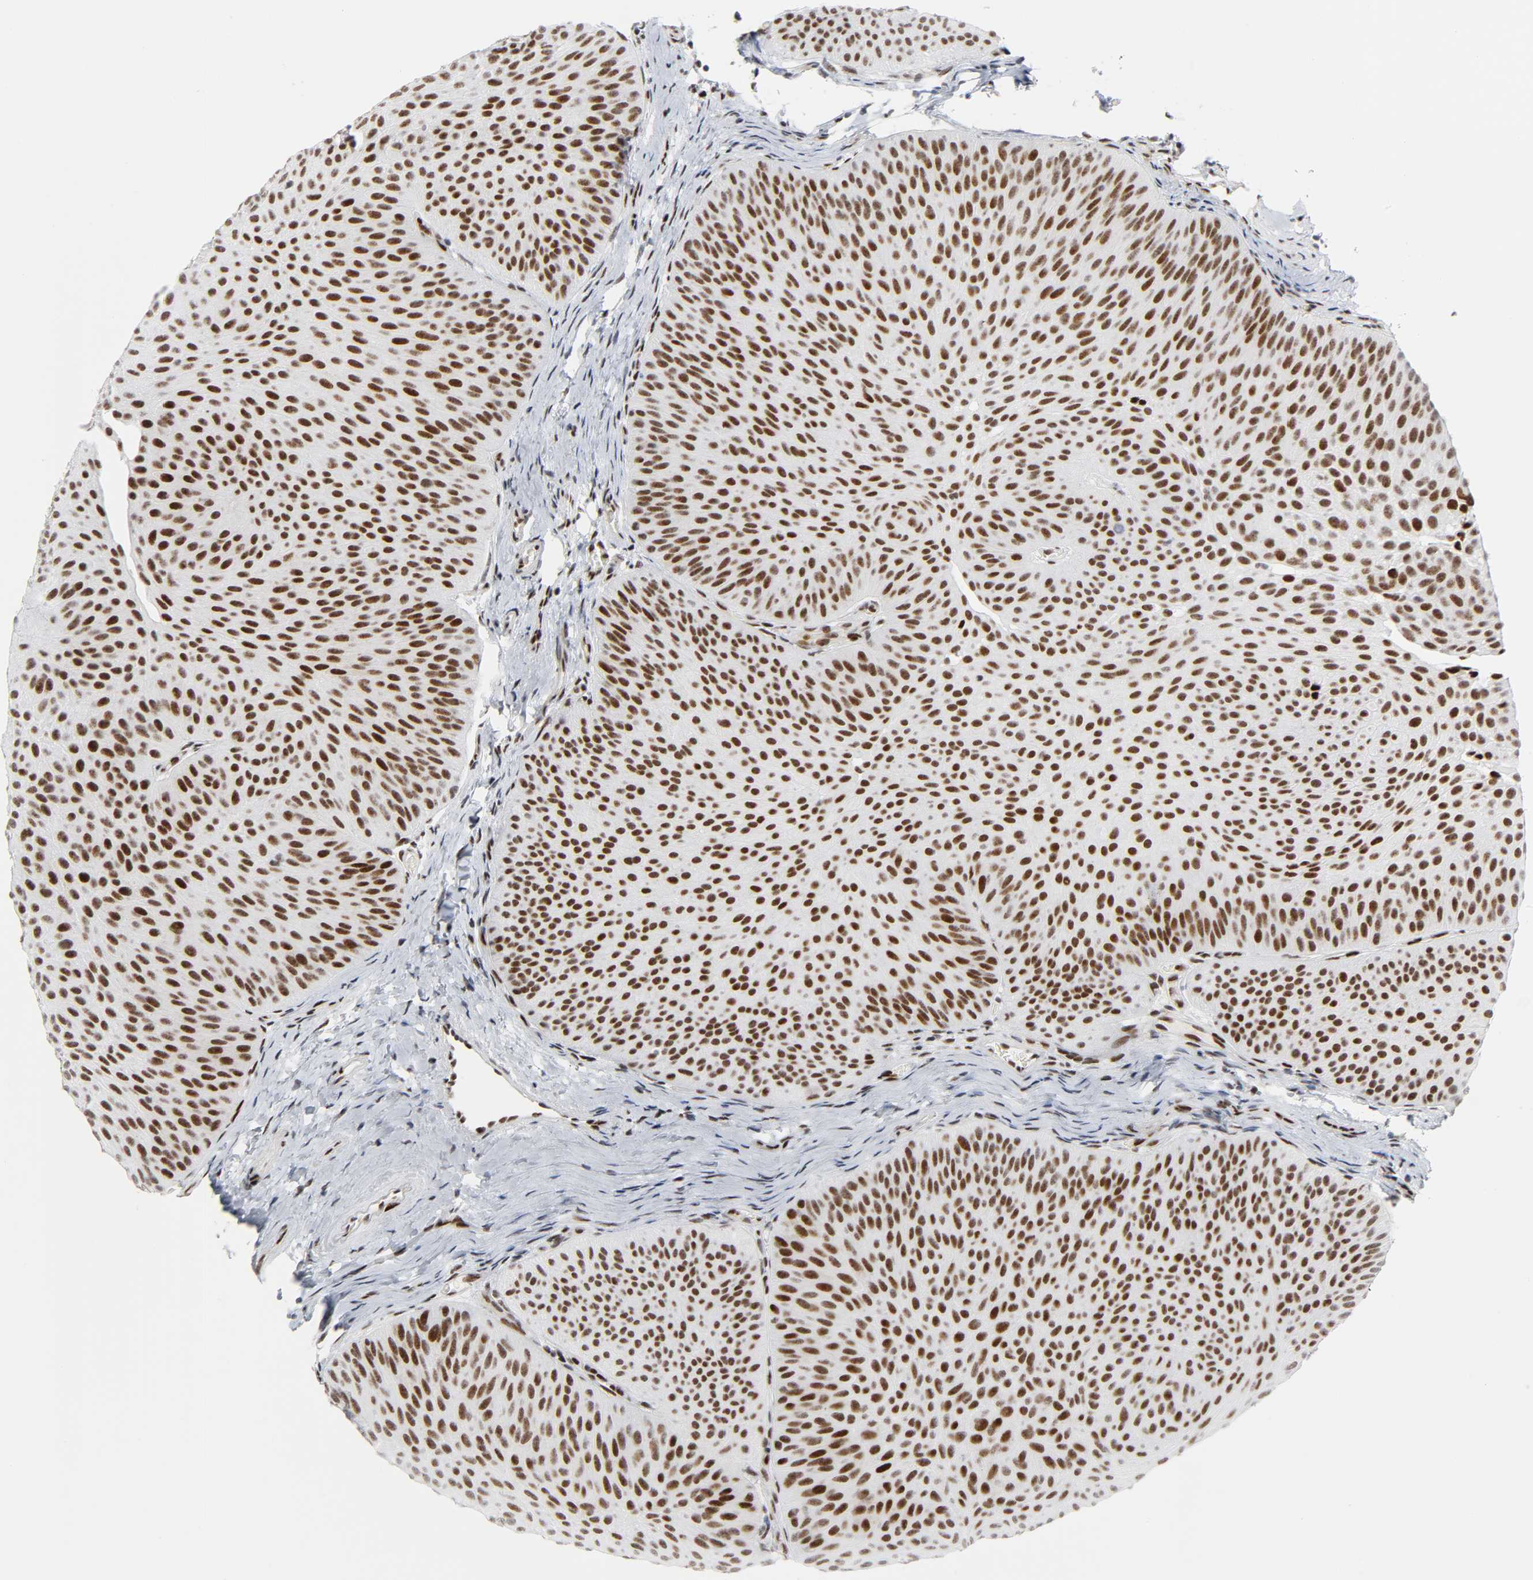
{"staining": {"intensity": "strong", "quantity": ">75%", "location": "nuclear"}, "tissue": "urothelial cancer", "cell_type": "Tumor cells", "image_type": "cancer", "snomed": [{"axis": "morphology", "description": "Urothelial carcinoma, Low grade"}, {"axis": "topography", "description": "Urinary bladder"}], "caption": "Low-grade urothelial carcinoma was stained to show a protein in brown. There is high levels of strong nuclear staining in about >75% of tumor cells.", "gene": "HSF1", "patient": {"sex": "female", "age": 60}}